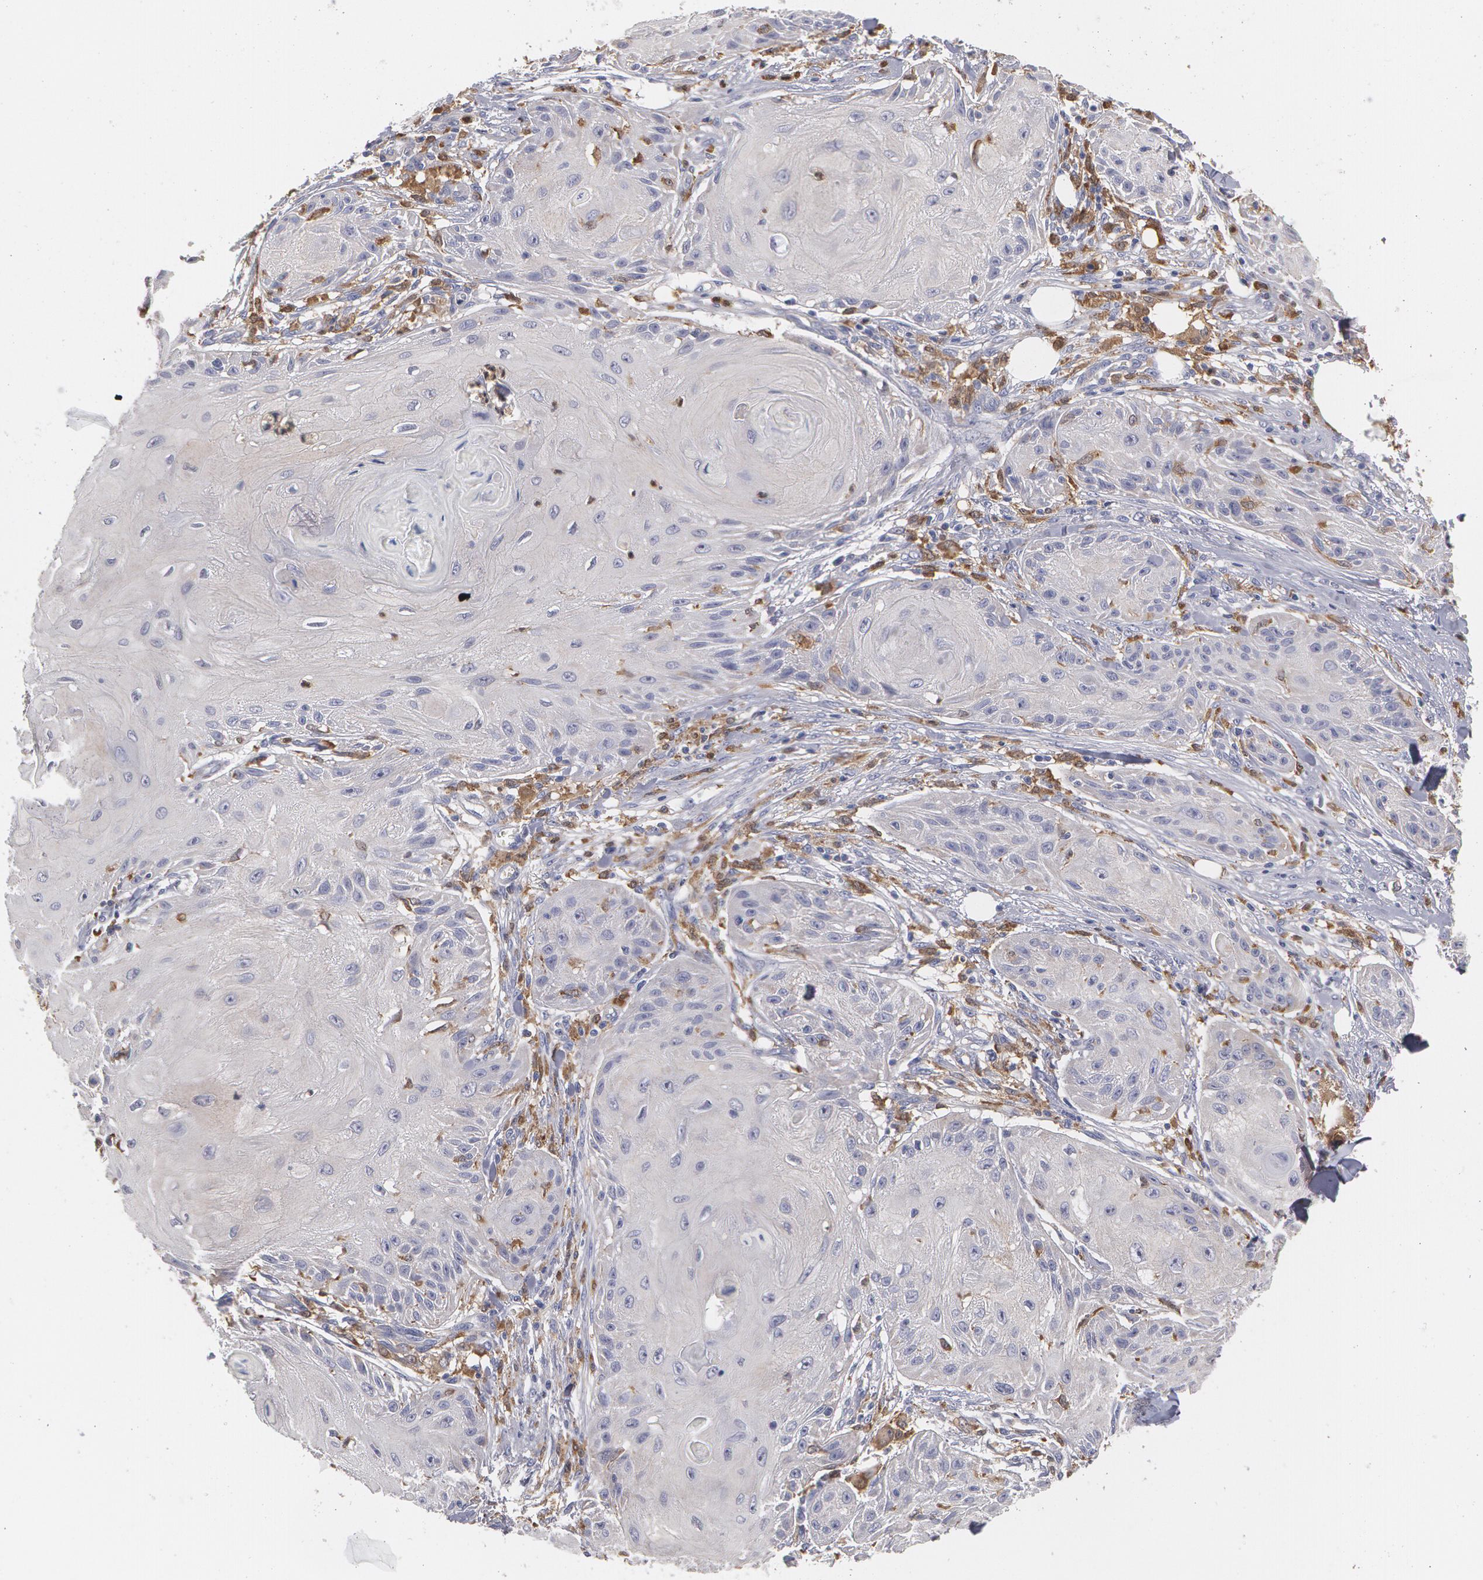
{"staining": {"intensity": "negative", "quantity": "none", "location": "none"}, "tissue": "skin cancer", "cell_type": "Tumor cells", "image_type": "cancer", "snomed": [{"axis": "morphology", "description": "Squamous cell carcinoma, NOS"}, {"axis": "topography", "description": "Skin"}], "caption": "Immunohistochemical staining of skin cancer exhibits no significant positivity in tumor cells. (DAB immunohistochemistry with hematoxylin counter stain).", "gene": "SYK", "patient": {"sex": "female", "age": 88}}